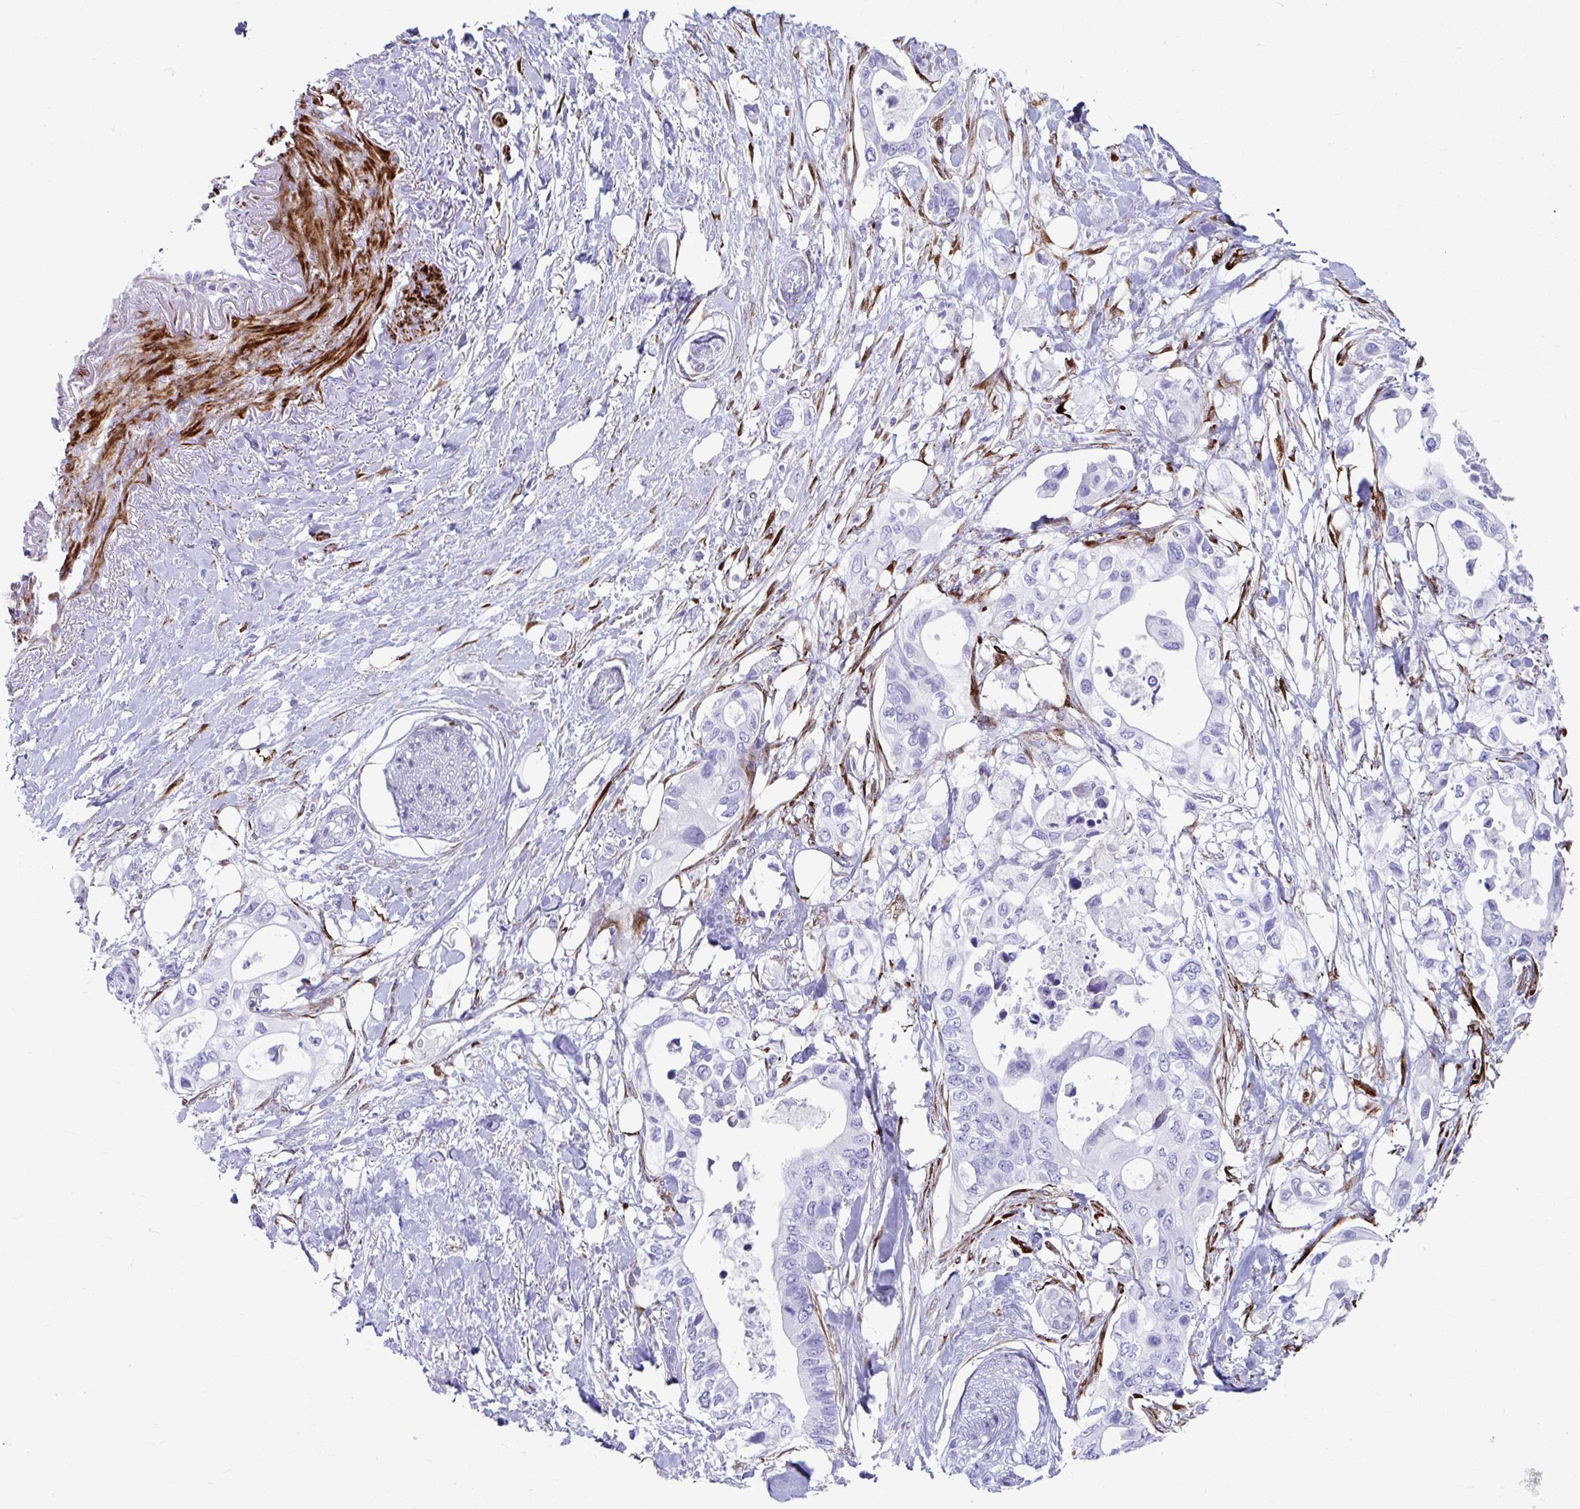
{"staining": {"intensity": "negative", "quantity": "none", "location": "none"}, "tissue": "pancreatic cancer", "cell_type": "Tumor cells", "image_type": "cancer", "snomed": [{"axis": "morphology", "description": "Adenocarcinoma, NOS"}, {"axis": "topography", "description": "Pancreas"}], "caption": "There is no significant staining in tumor cells of pancreatic cancer (adenocarcinoma).", "gene": "GRXCR2", "patient": {"sex": "female", "age": 63}}